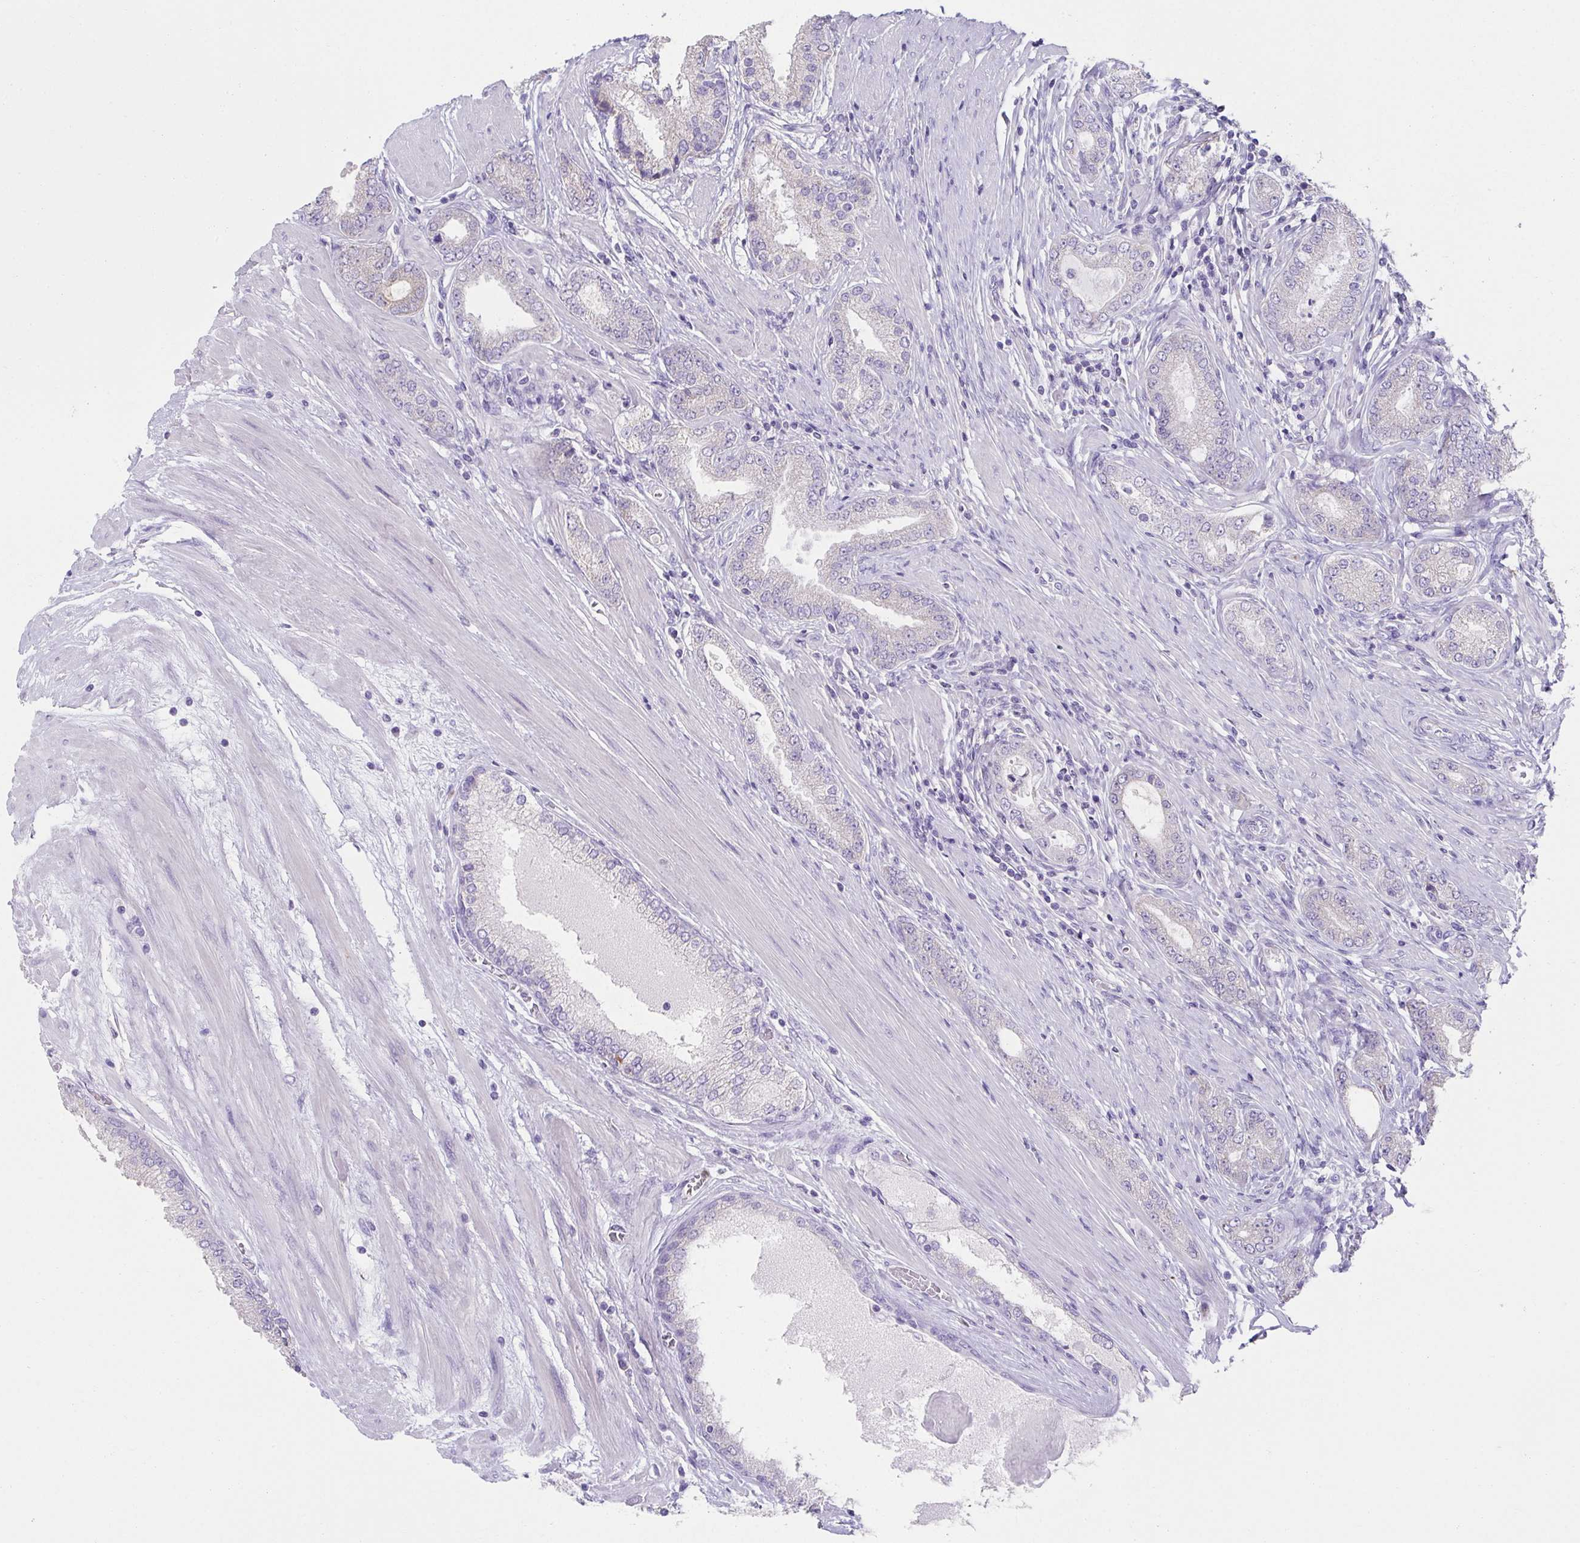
{"staining": {"intensity": "negative", "quantity": "none", "location": "none"}, "tissue": "prostate cancer", "cell_type": "Tumor cells", "image_type": "cancer", "snomed": [{"axis": "morphology", "description": "Adenocarcinoma, High grade"}, {"axis": "topography", "description": "Prostate"}], "caption": "This histopathology image is of adenocarcinoma (high-grade) (prostate) stained with immunohistochemistry to label a protein in brown with the nuclei are counter-stained blue. There is no staining in tumor cells.", "gene": "CXCR1", "patient": {"sex": "male", "age": 67}}